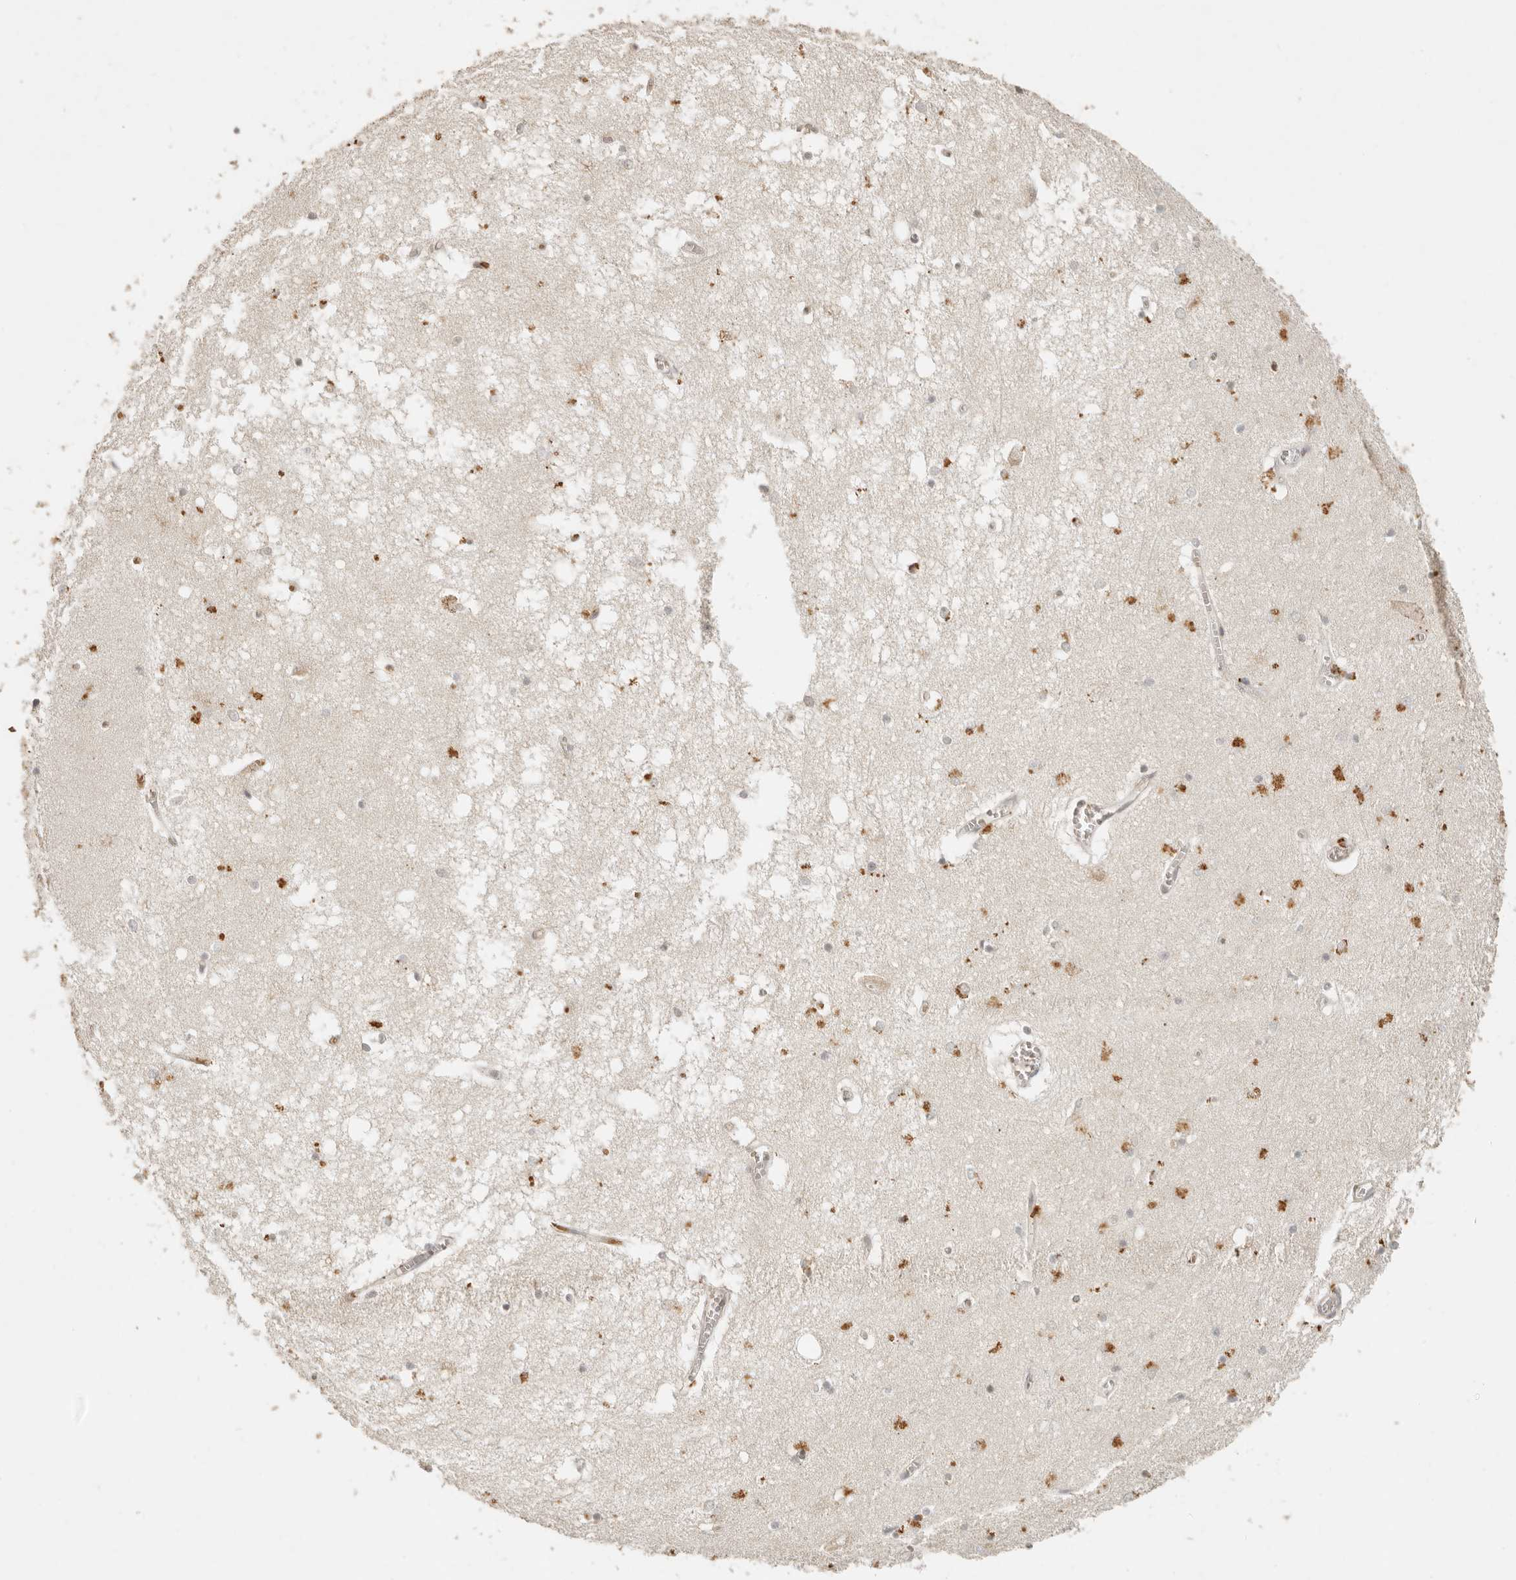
{"staining": {"intensity": "moderate", "quantity": "25%-75%", "location": "cytoplasmic/membranous"}, "tissue": "hippocampus", "cell_type": "Glial cells", "image_type": "normal", "snomed": [{"axis": "morphology", "description": "Normal tissue, NOS"}, {"axis": "topography", "description": "Hippocampus"}], "caption": "Protein expression analysis of normal human hippocampus reveals moderate cytoplasmic/membranous positivity in approximately 25%-75% of glial cells. (Brightfield microscopy of DAB IHC at high magnification).", "gene": "MRPL55", "patient": {"sex": "male", "age": 70}}